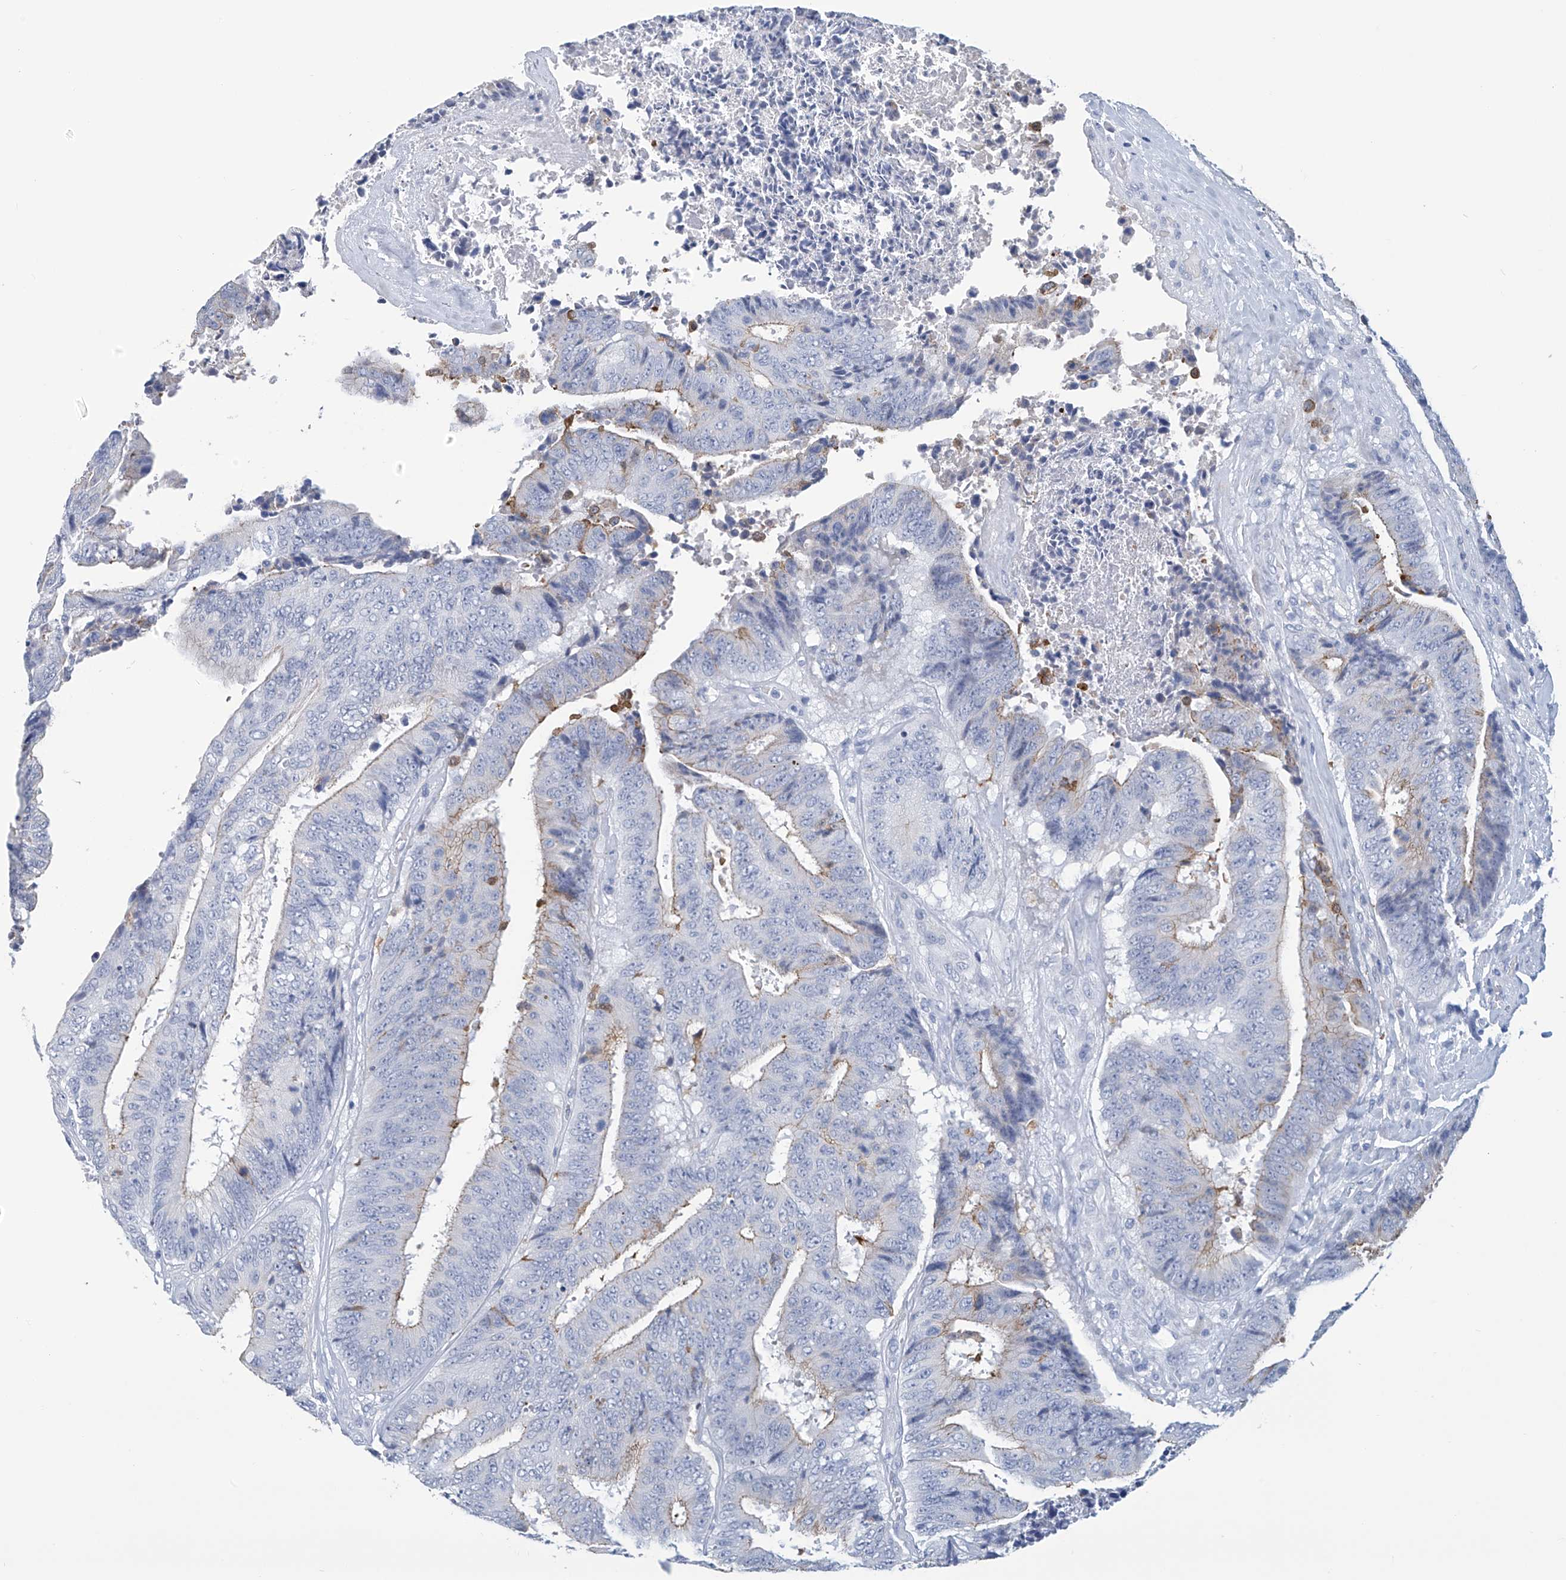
{"staining": {"intensity": "weak", "quantity": "25%-75%", "location": "cytoplasmic/membranous"}, "tissue": "colorectal cancer", "cell_type": "Tumor cells", "image_type": "cancer", "snomed": [{"axis": "morphology", "description": "Adenocarcinoma, NOS"}, {"axis": "topography", "description": "Rectum"}], "caption": "Immunohistochemical staining of adenocarcinoma (colorectal) shows low levels of weak cytoplasmic/membranous protein expression in about 25%-75% of tumor cells.", "gene": "DSP", "patient": {"sex": "male", "age": 72}}